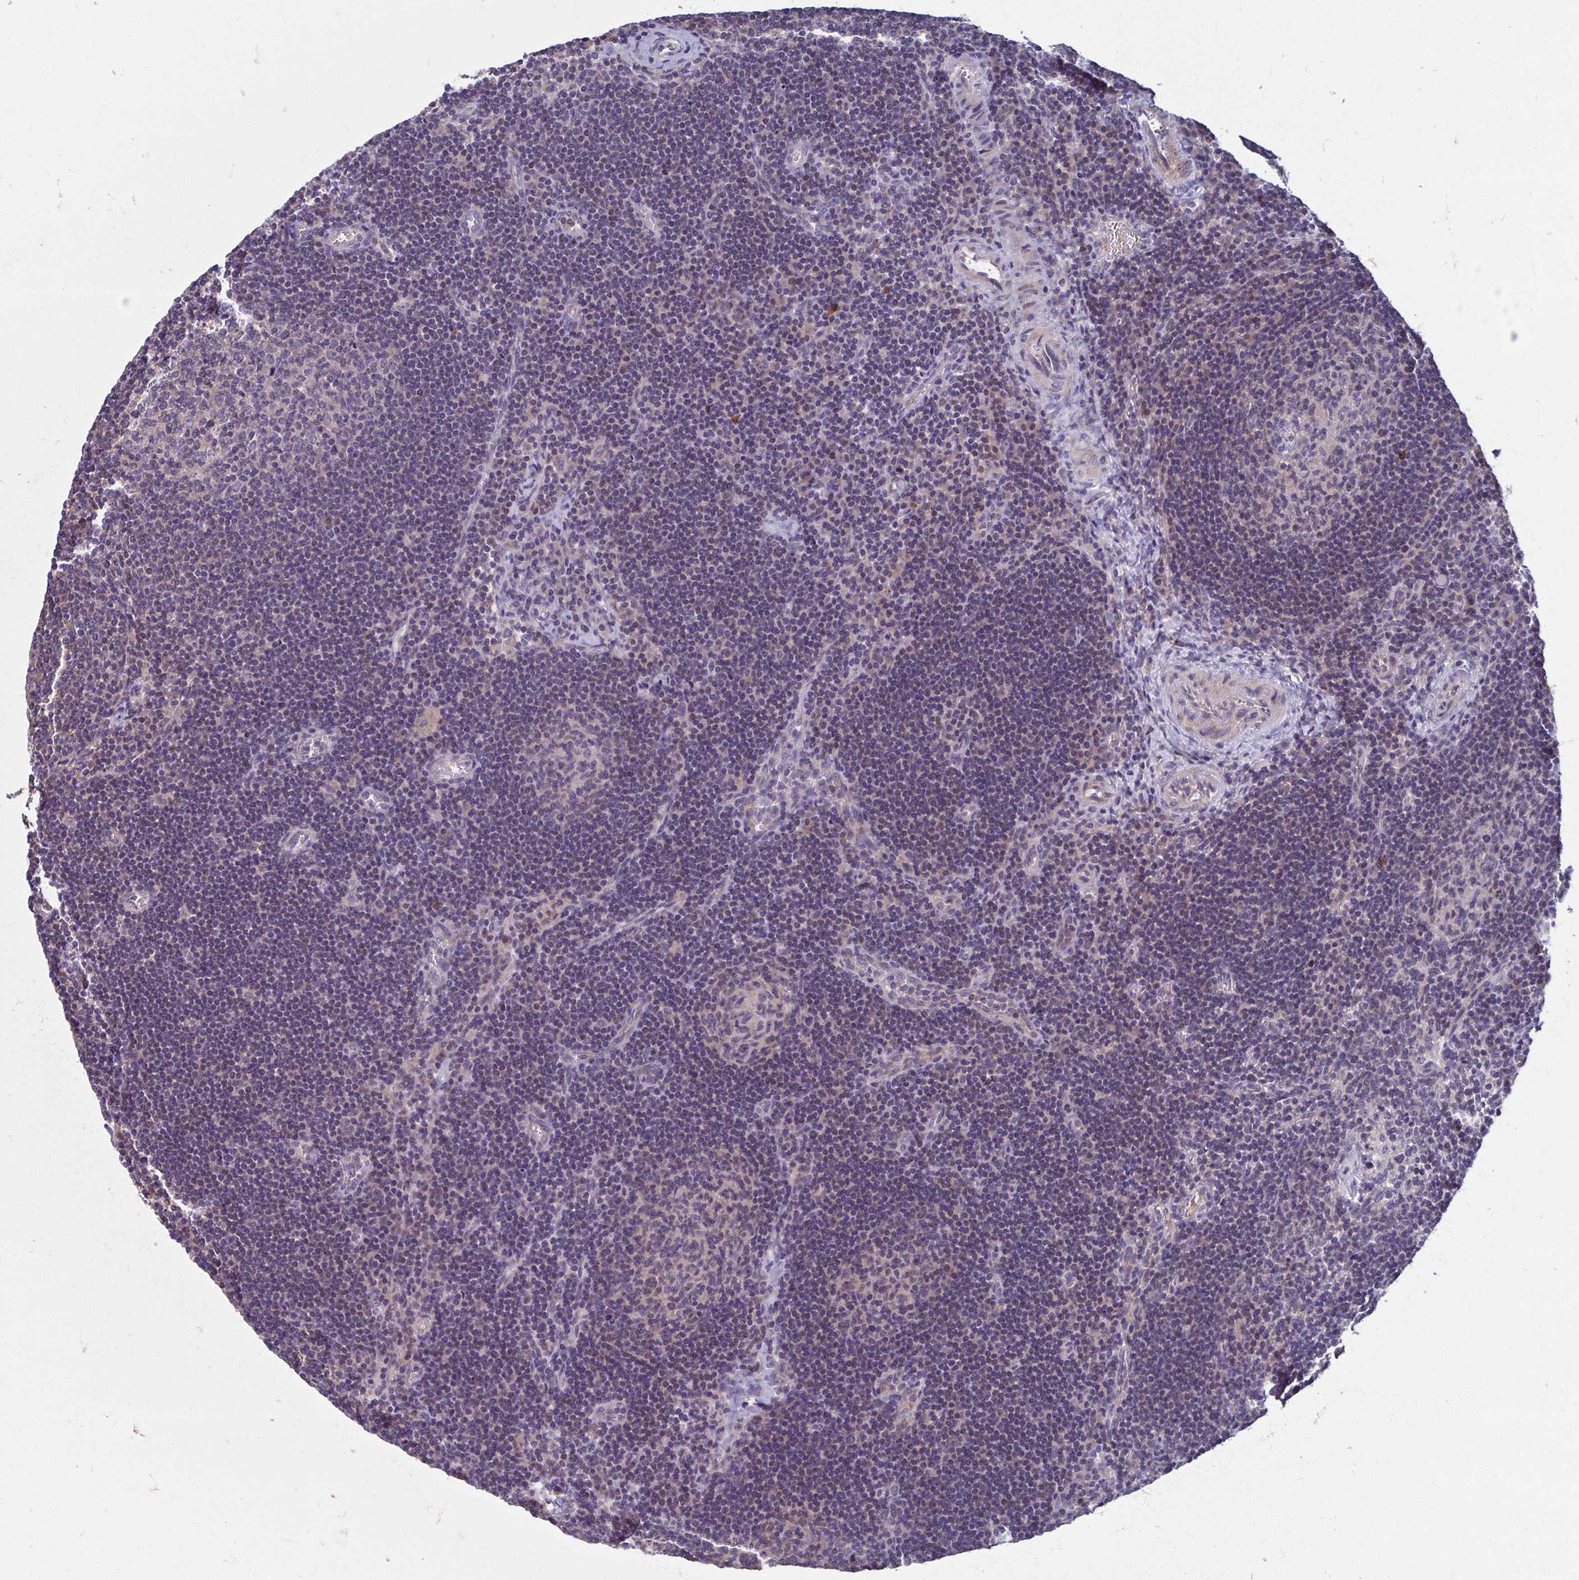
{"staining": {"intensity": "negative", "quantity": "none", "location": "none"}, "tissue": "lymph node", "cell_type": "Germinal center cells", "image_type": "normal", "snomed": [{"axis": "morphology", "description": "Normal tissue, NOS"}, {"axis": "topography", "description": "Lymph node"}], "caption": "High power microscopy histopathology image of an immunohistochemistry image of benign lymph node, revealing no significant positivity in germinal center cells.", "gene": "LRRC38", "patient": {"sex": "male", "age": 67}}